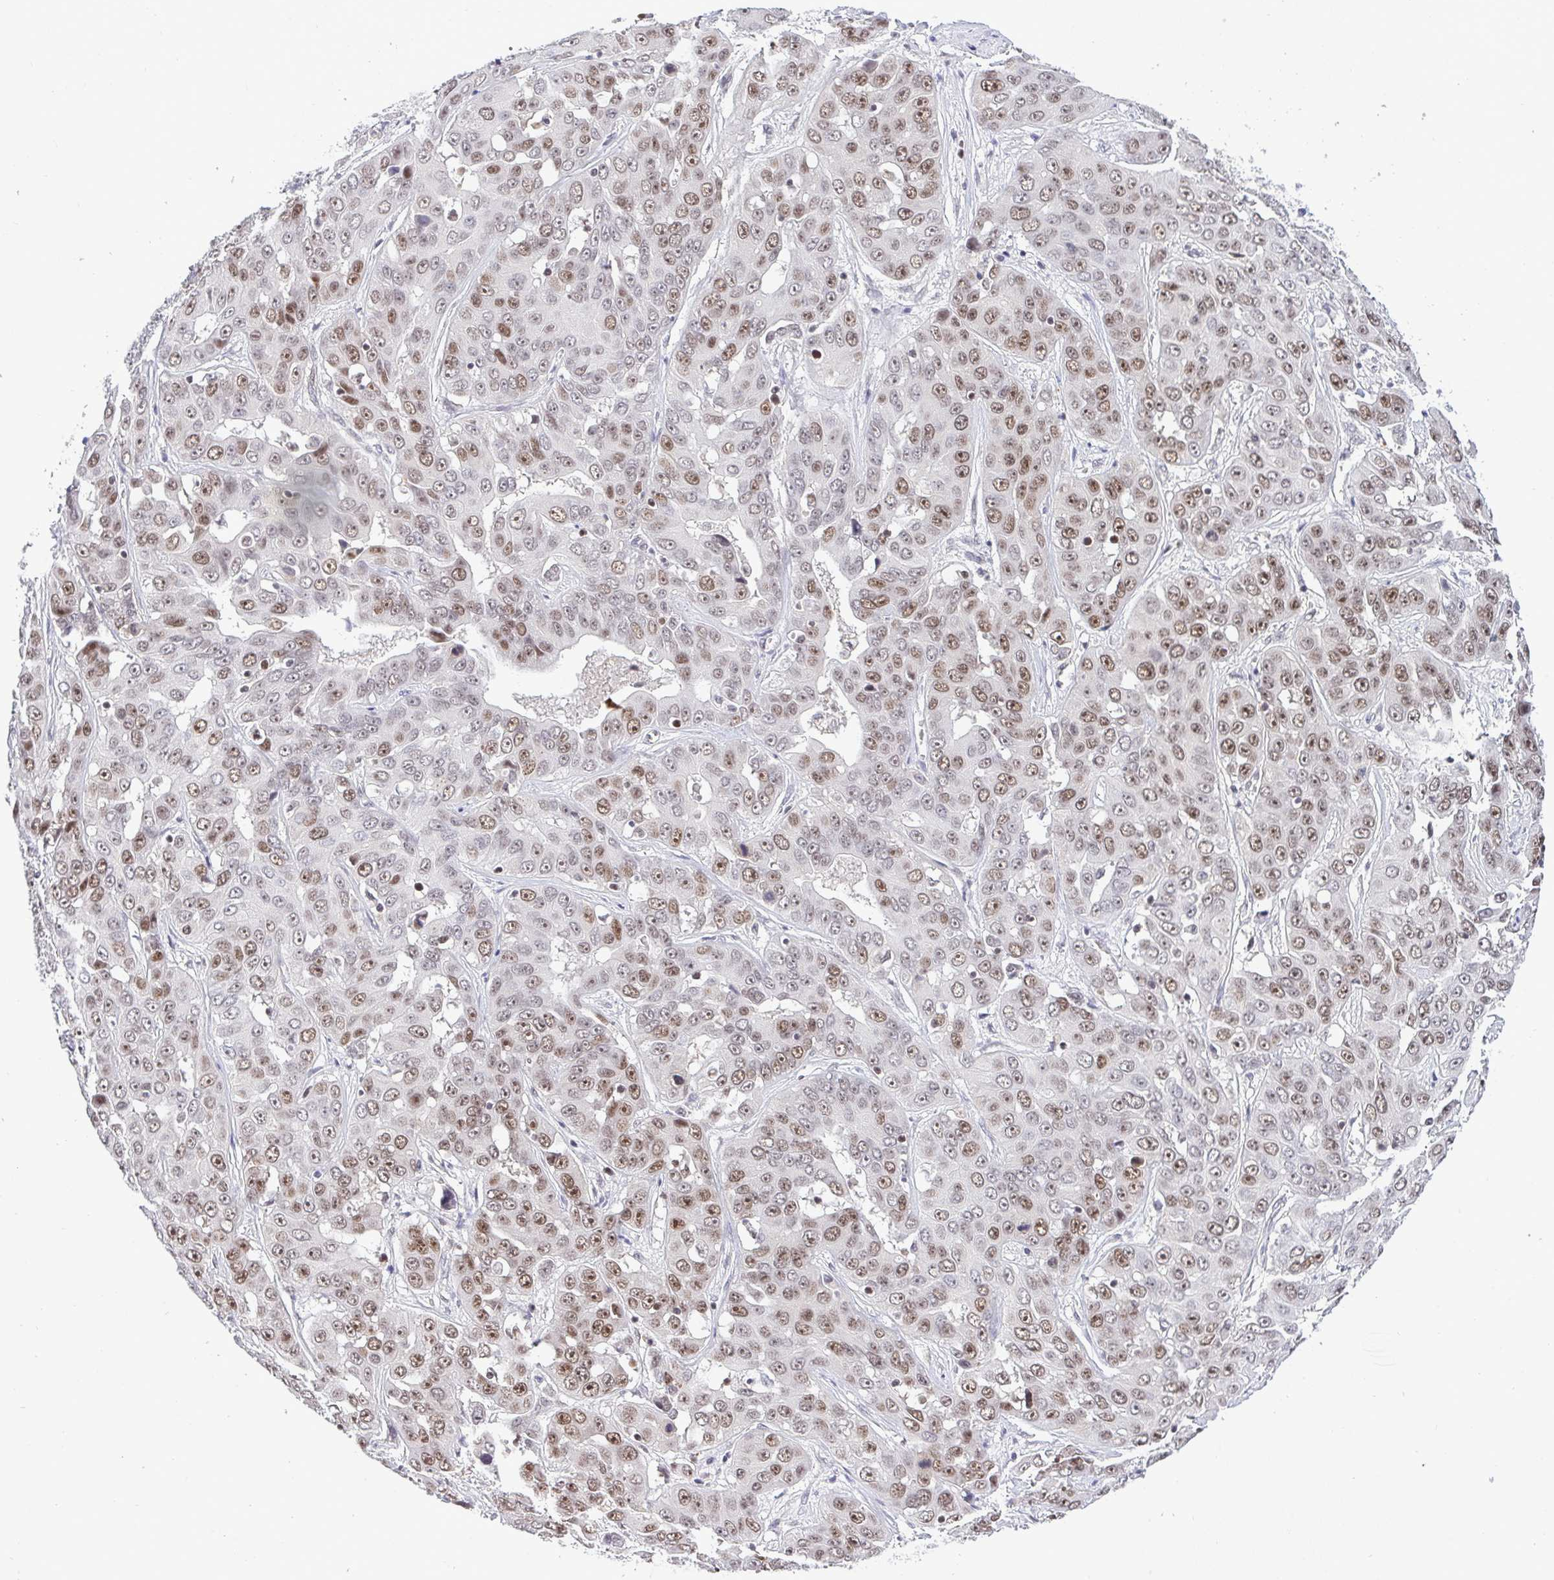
{"staining": {"intensity": "moderate", "quantity": "25%-75%", "location": "nuclear"}, "tissue": "liver cancer", "cell_type": "Tumor cells", "image_type": "cancer", "snomed": [{"axis": "morphology", "description": "Cholangiocarcinoma"}, {"axis": "topography", "description": "Liver"}], "caption": "DAB (3,3'-diaminobenzidine) immunohistochemical staining of liver cancer exhibits moderate nuclear protein expression in approximately 25%-75% of tumor cells.", "gene": "RFC4", "patient": {"sex": "female", "age": 52}}